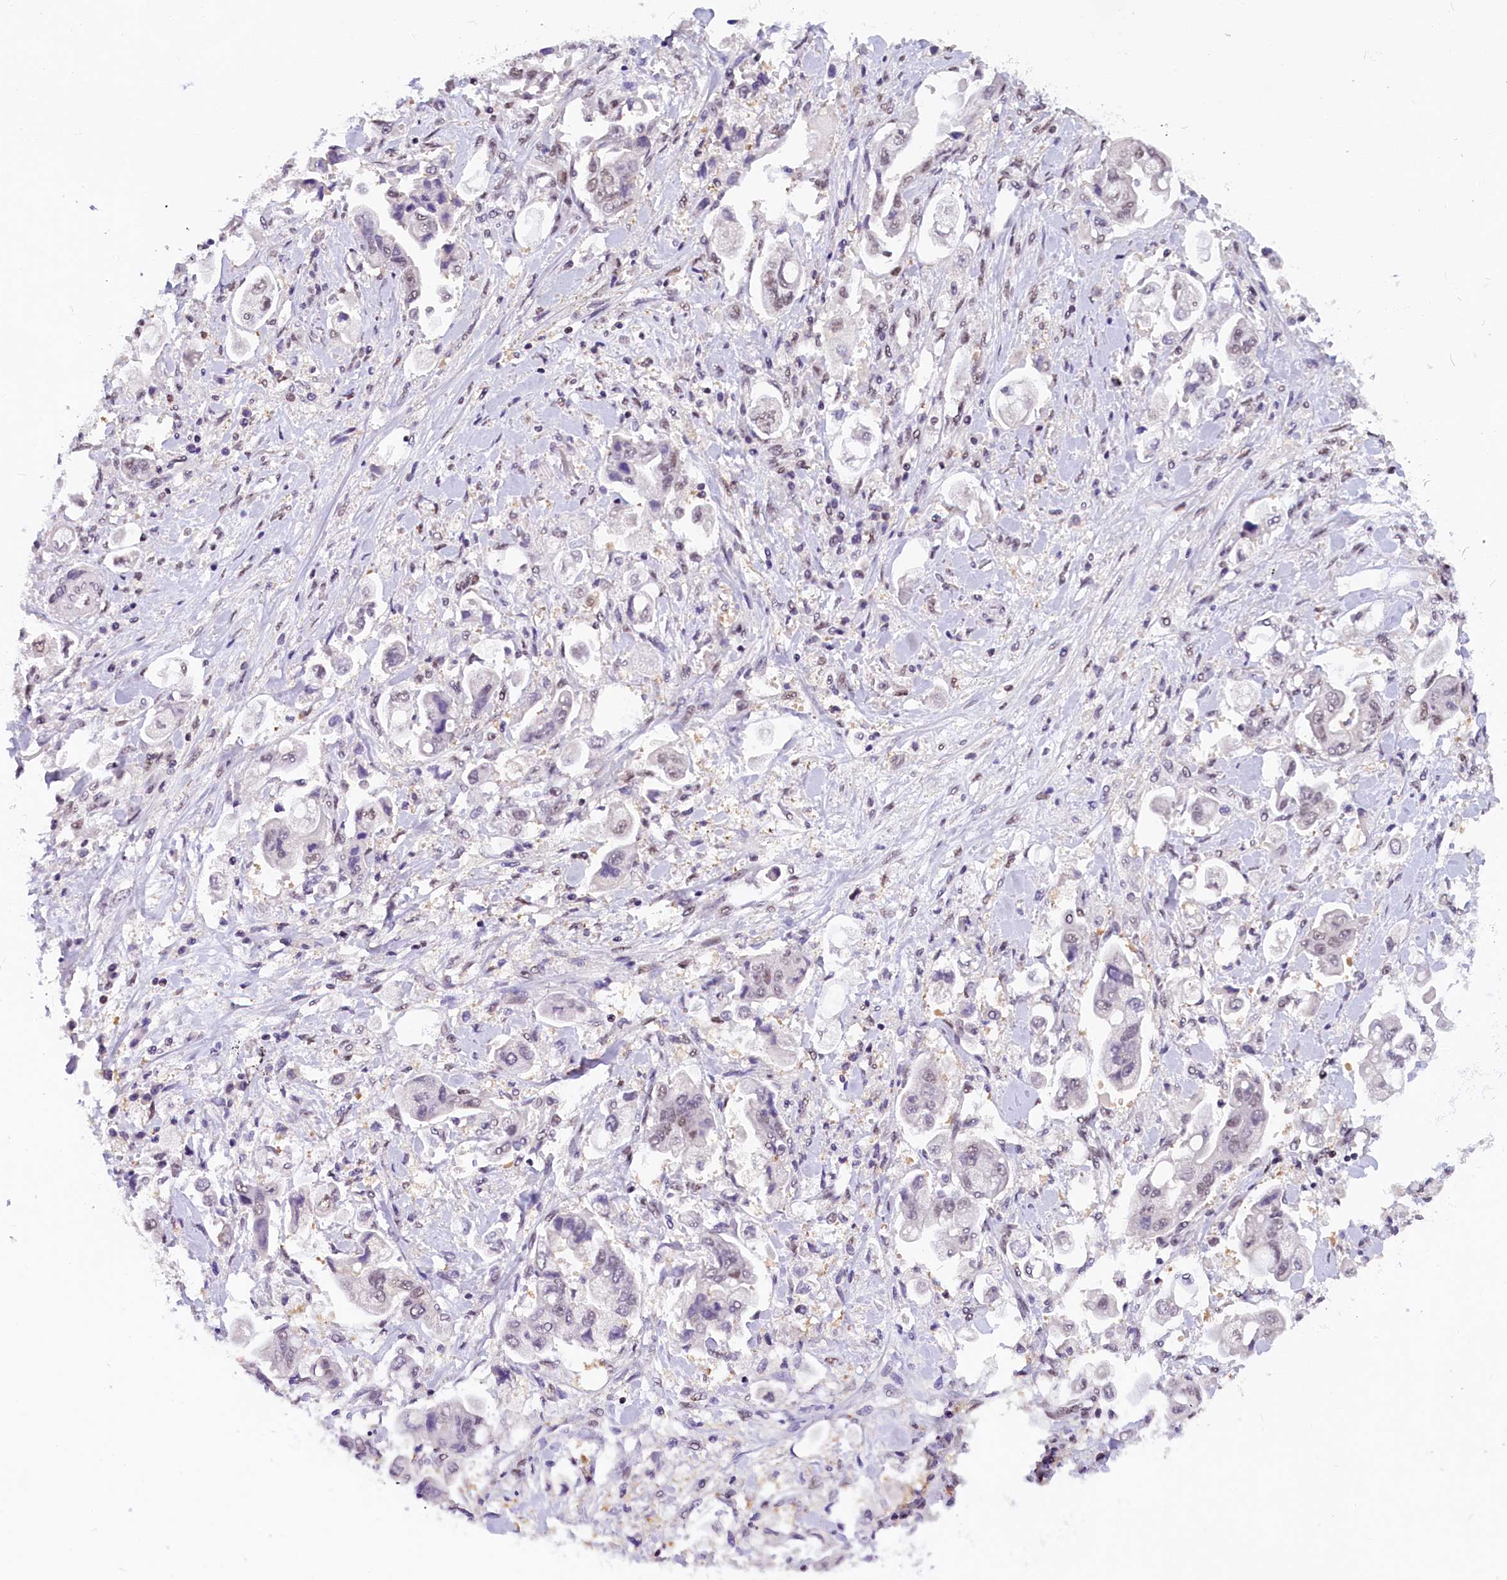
{"staining": {"intensity": "weak", "quantity": "<25%", "location": "nuclear"}, "tissue": "stomach cancer", "cell_type": "Tumor cells", "image_type": "cancer", "snomed": [{"axis": "morphology", "description": "Adenocarcinoma, NOS"}, {"axis": "topography", "description": "Stomach"}], "caption": "This photomicrograph is of stomach adenocarcinoma stained with immunohistochemistry (IHC) to label a protein in brown with the nuclei are counter-stained blue. There is no expression in tumor cells.", "gene": "ZC3H4", "patient": {"sex": "male", "age": 62}}